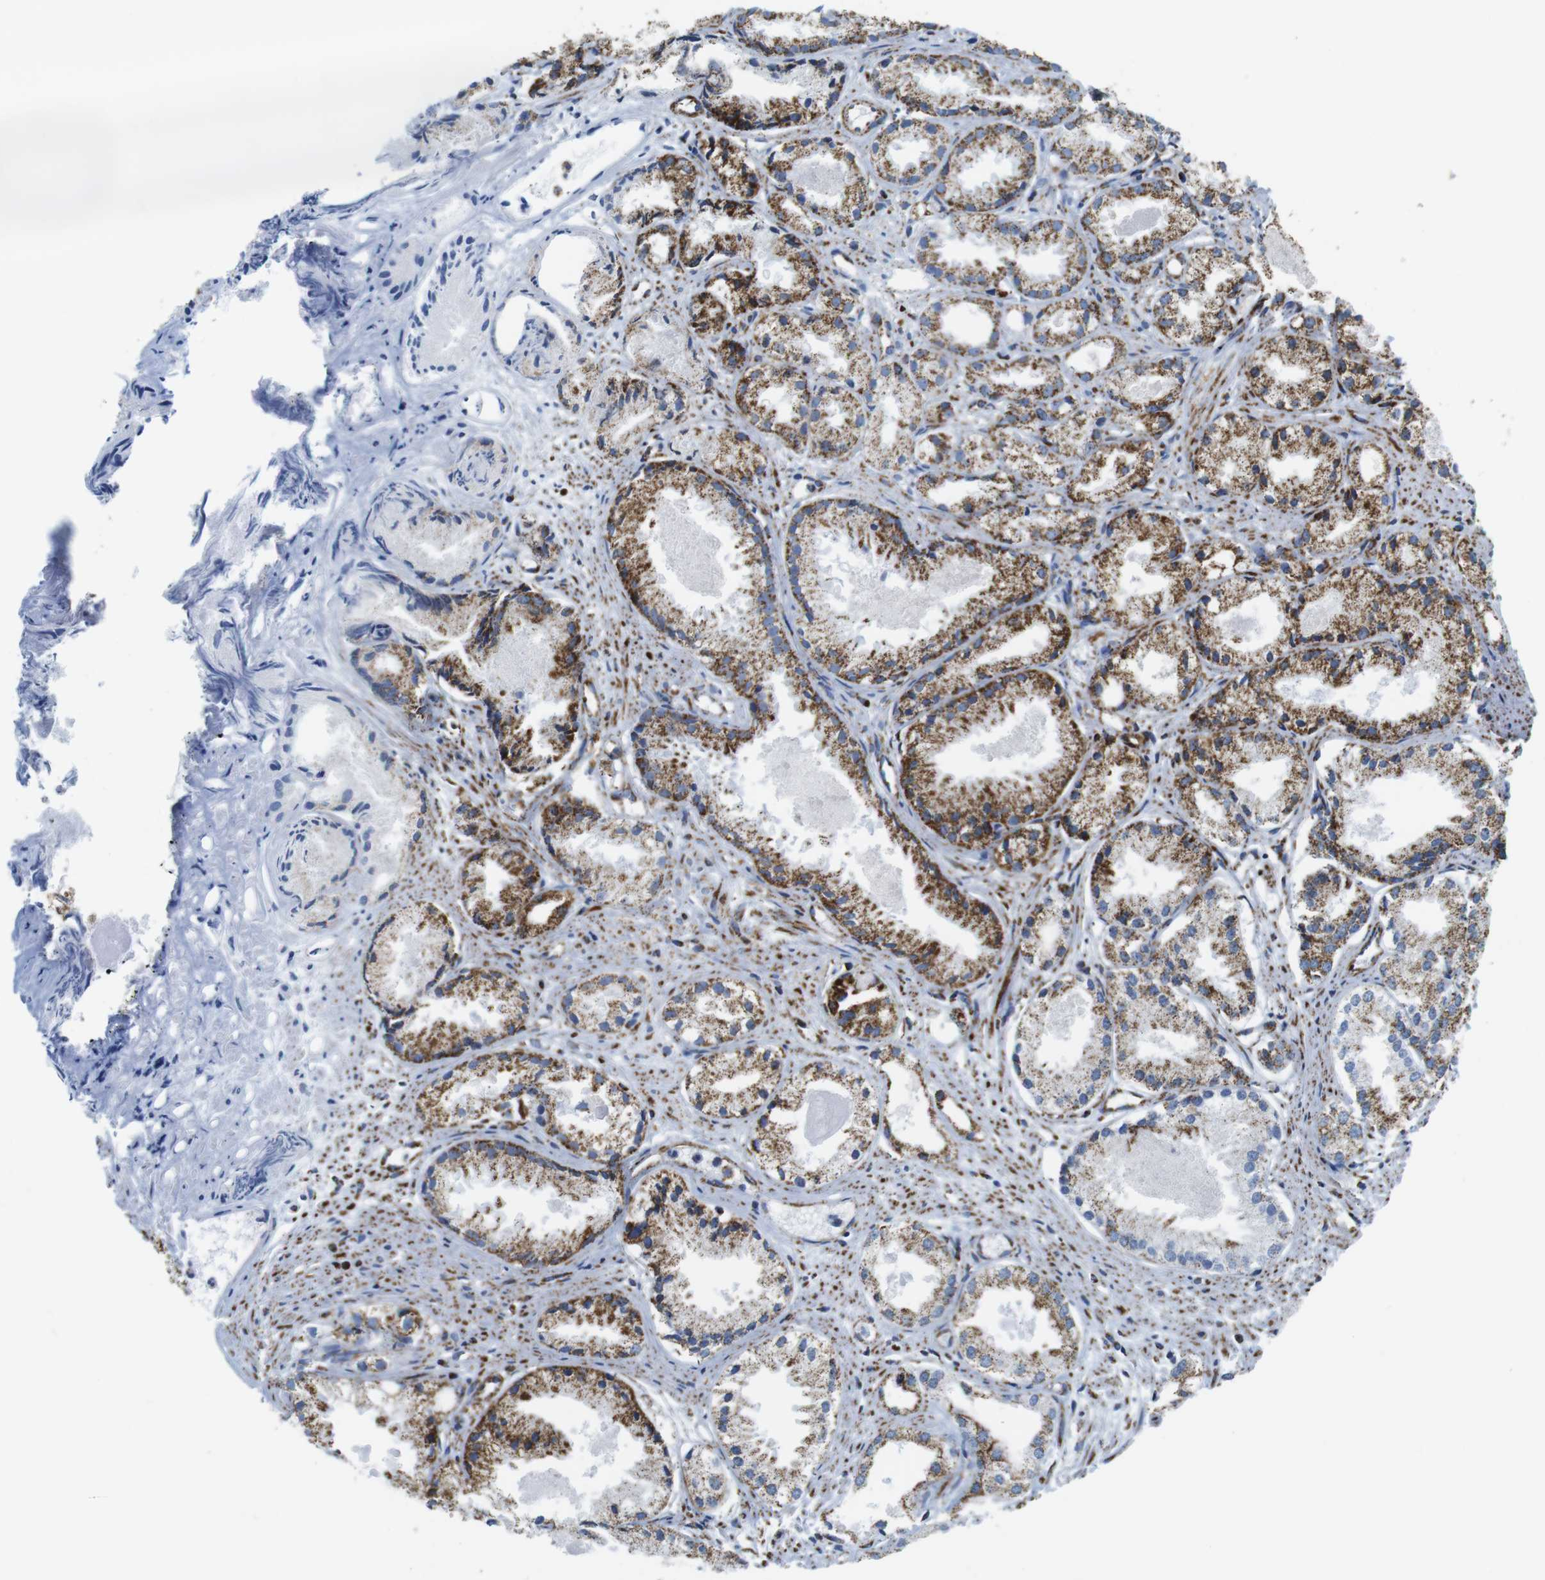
{"staining": {"intensity": "moderate", "quantity": ">75%", "location": "cytoplasmic/membranous"}, "tissue": "prostate cancer", "cell_type": "Tumor cells", "image_type": "cancer", "snomed": [{"axis": "morphology", "description": "Adenocarcinoma, Low grade"}, {"axis": "topography", "description": "Prostate"}], "caption": "The immunohistochemical stain shows moderate cytoplasmic/membranous positivity in tumor cells of prostate cancer tissue. (brown staining indicates protein expression, while blue staining denotes nuclei).", "gene": "ATP5PO", "patient": {"sex": "male", "age": 72}}